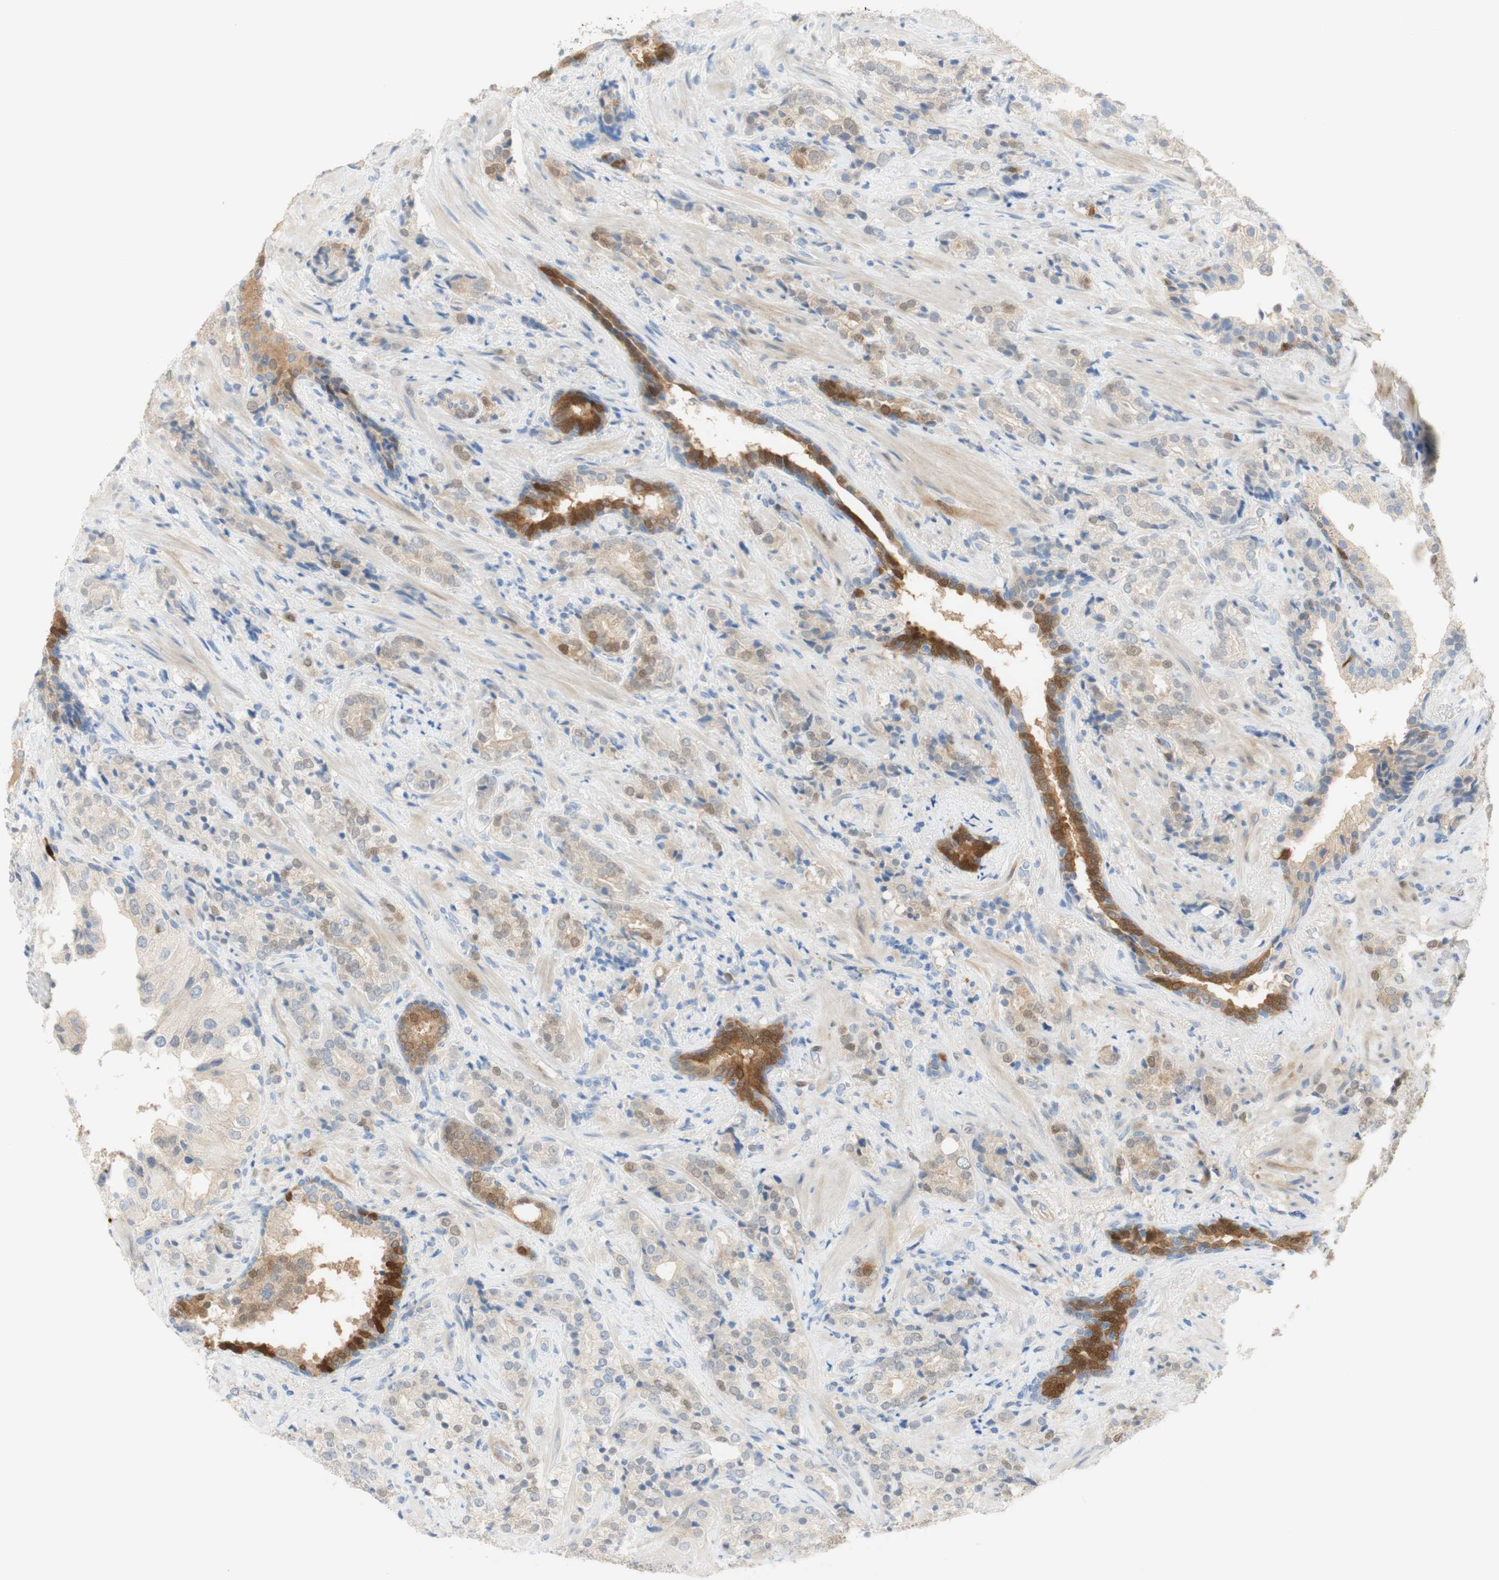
{"staining": {"intensity": "weak", "quantity": ">75%", "location": "cytoplasmic/membranous,nuclear"}, "tissue": "prostate cancer", "cell_type": "Tumor cells", "image_type": "cancer", "snomed": [{"axis": "morphology", "description": "Adenocarcinoma, High grade"}, {"axis": "topography", "description": "Prostate"}], "caption": "Immunohistochemistry (IHC) micrograph of human prostate cancer stained for a protein (brown), which exhibits low levels of weak cytoplasmic/membranous and nuclear positivity in about >75% of tumor cells.", "gene": "SELENBP1", "patient": {"sex": "male", "age": 71}}